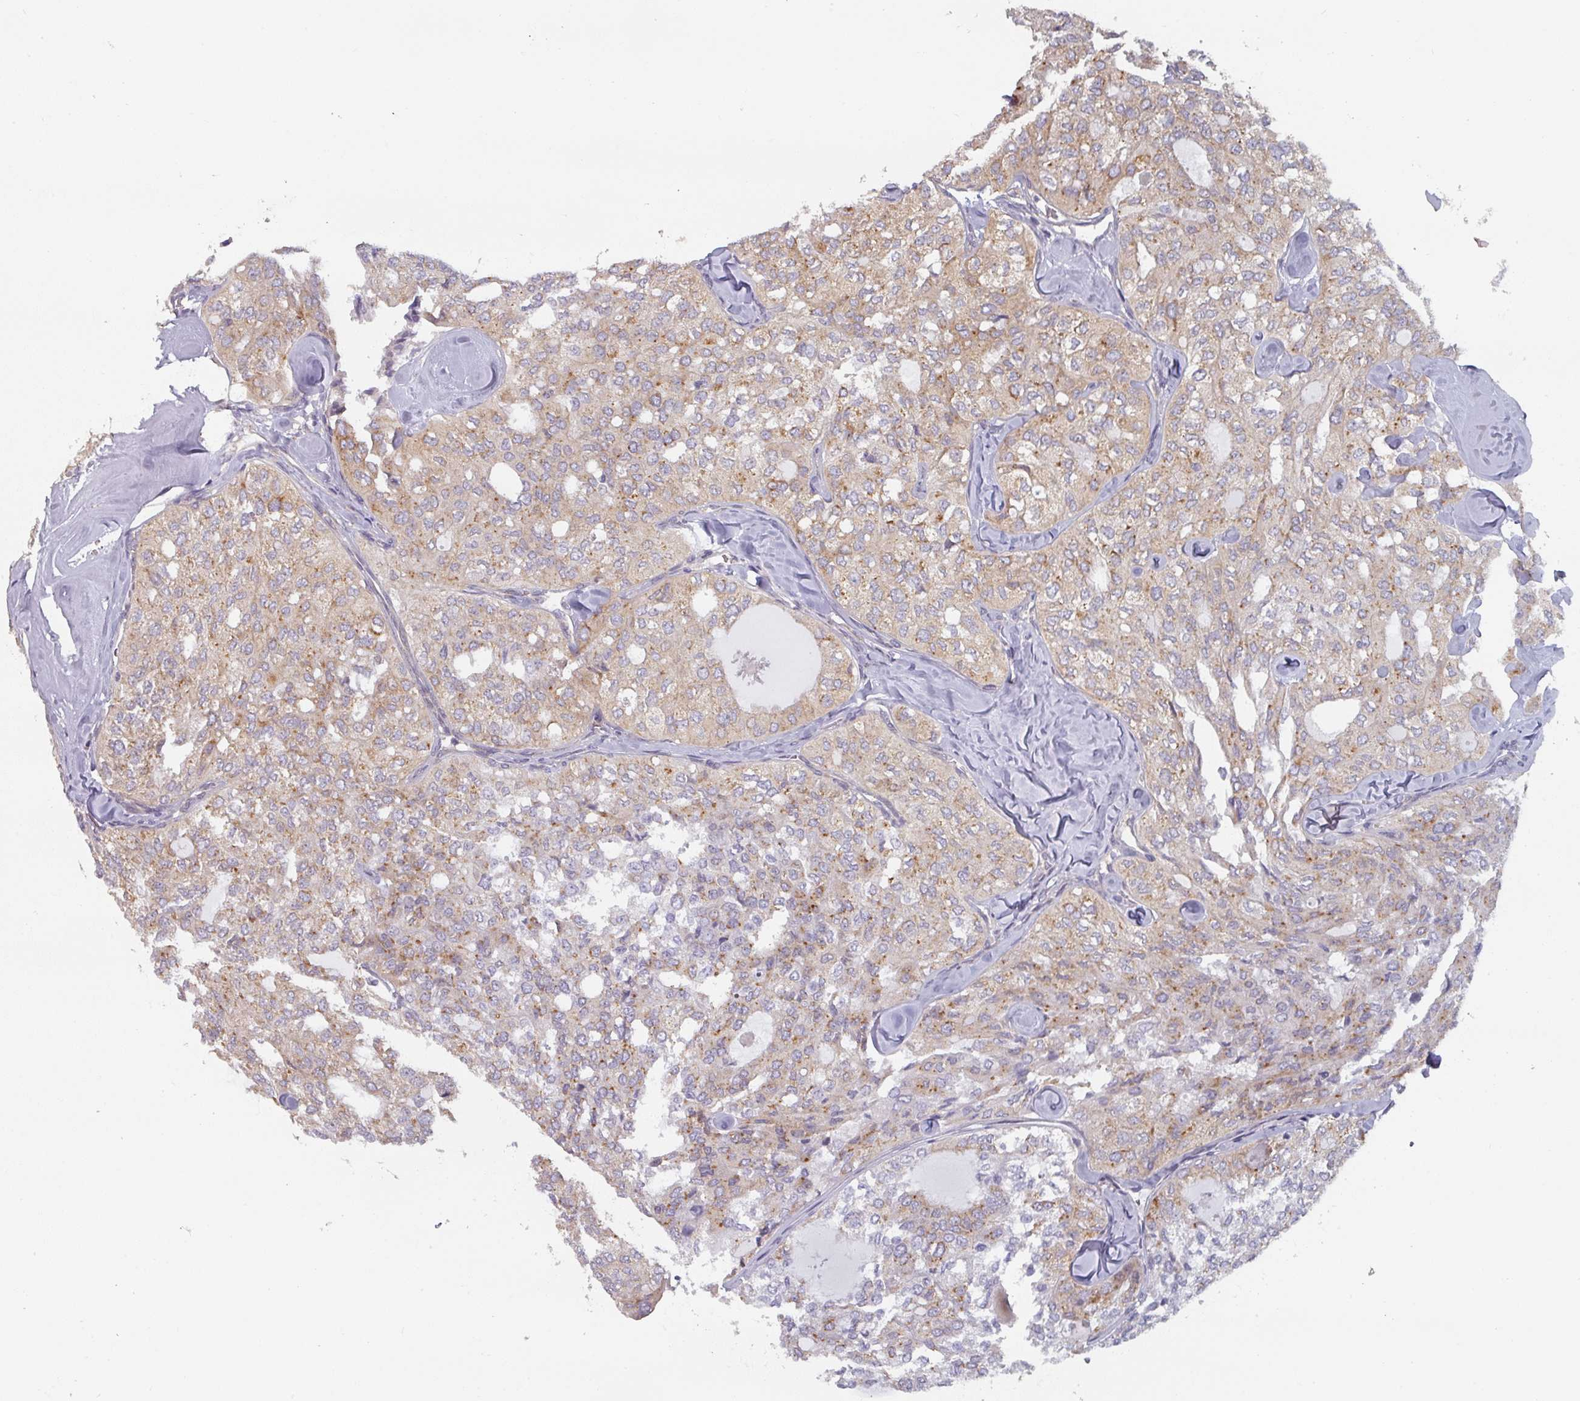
{"staining": {"intensity": "moderate", "quantity": "25%-75%", "location": "cytoplasmic/membranous"}, "tissue": "thyroid cancer", "cell_type": "Tumor cells", "image_type": "cancer", "snomed": [{"axis": "morphology", "description": "Follicular adenoma carcinoma, NOS"}, {"axis": "topography", "description": "Thyroid gland"}], "caption": "Protein expression analysis of follicular adenoma carcinoma (thyroid) demonstrates moderate cytoplasmic/membranous staining in approximately 25%-75% of tumor cells.", "gene": "TAPT1", "patient": {"sex": "male", "age": 75}}